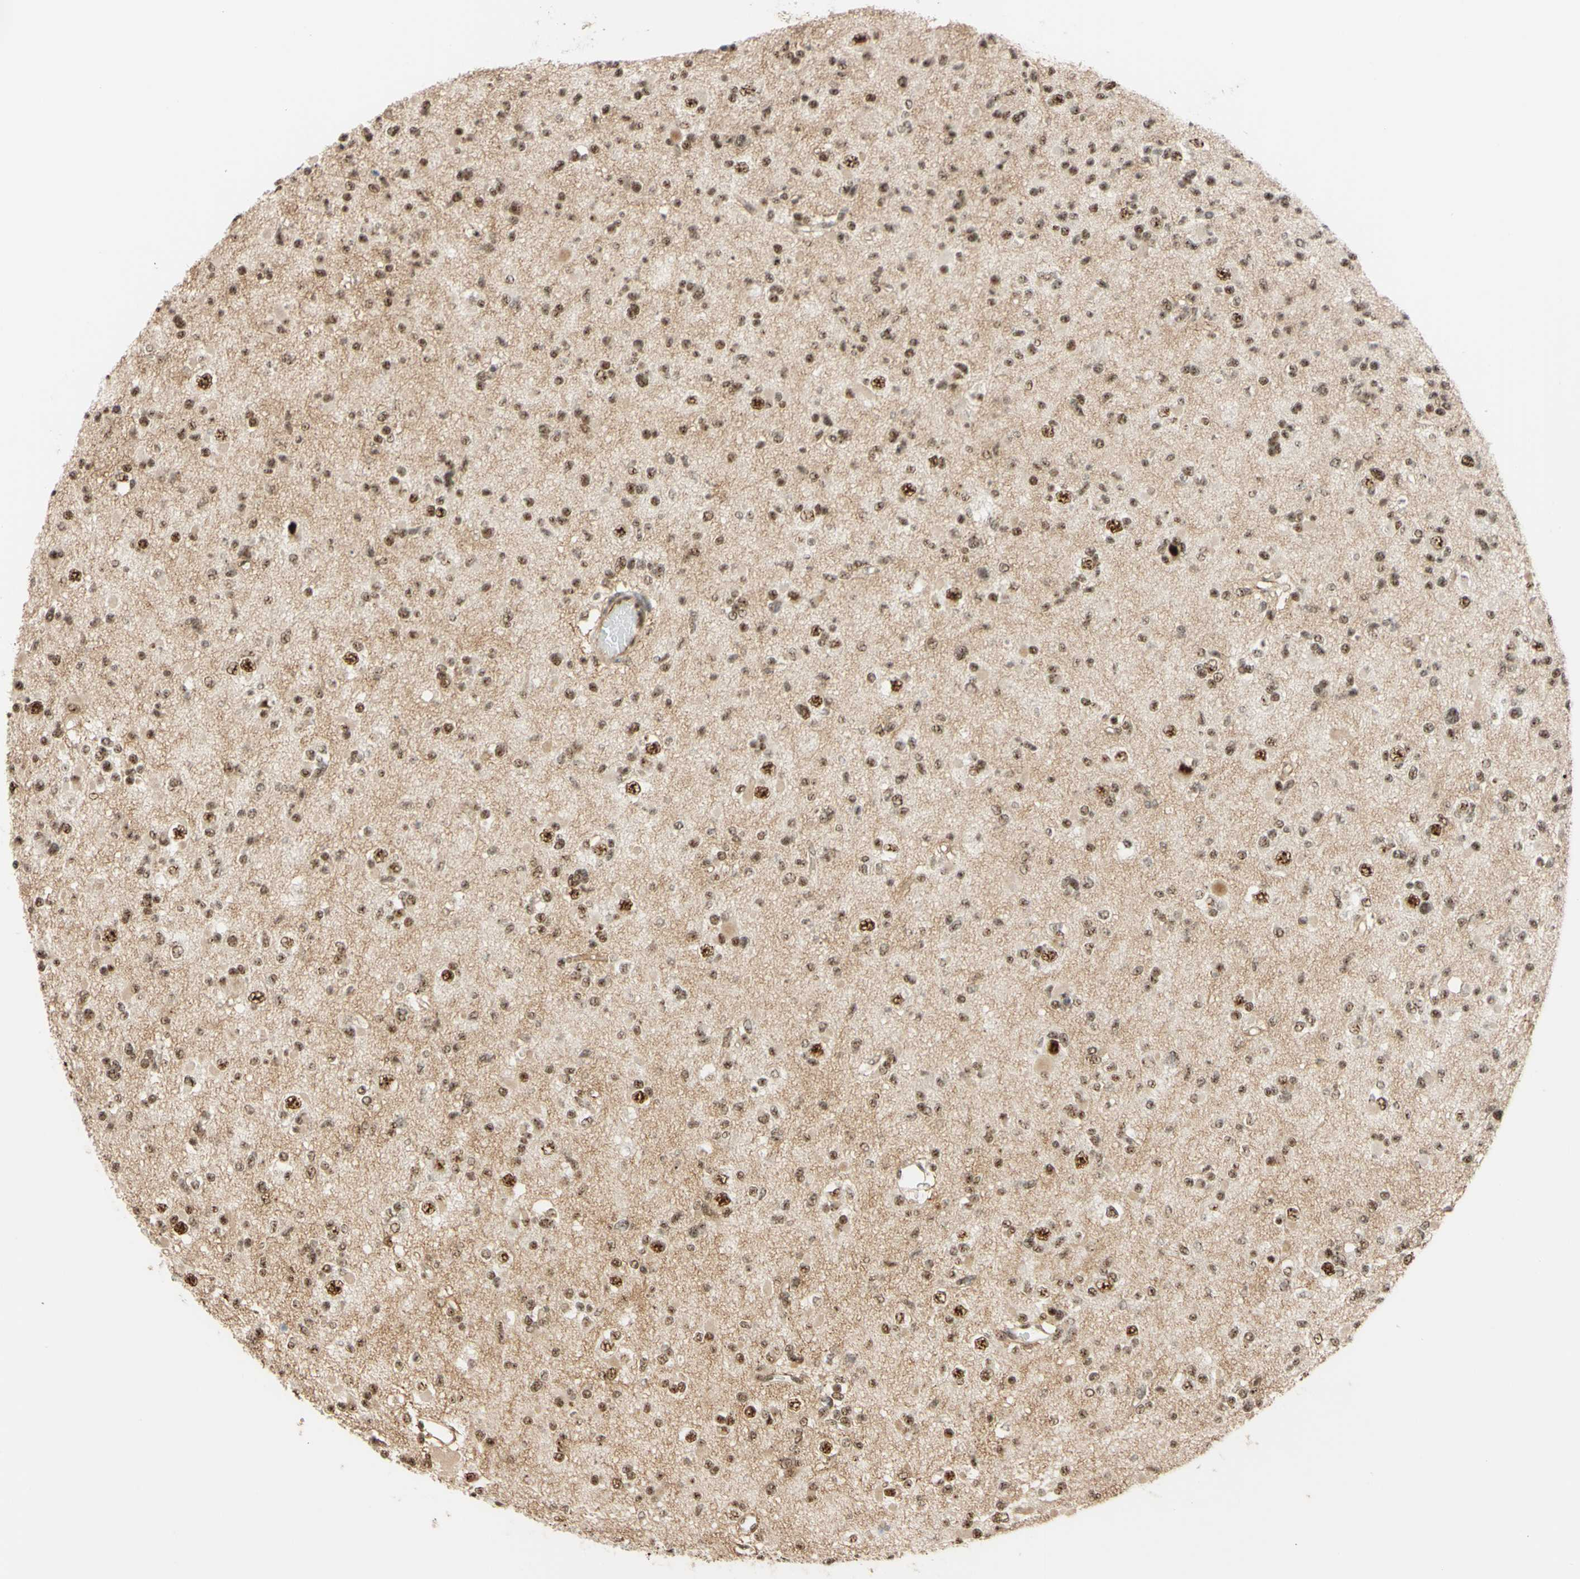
{"staining": {"intensity": "moderate", "quantity": ">75%", "location": "nuclear"}, "tissue": "glioma", "cell_type": "Tumor cells", "image_type": "cancer", "snomed": [{"axis": "morphology", "description": "Glioma, malignant, Low grade"}, {"axis": "topography", "description": "Brain"}], "caption": "Moderate nuclear protein staining is present in about >75% of tumor cells in malignant glioma (low-grade).", "gene": "SAP18", "patient": {"sex": "female", "age": 22}}